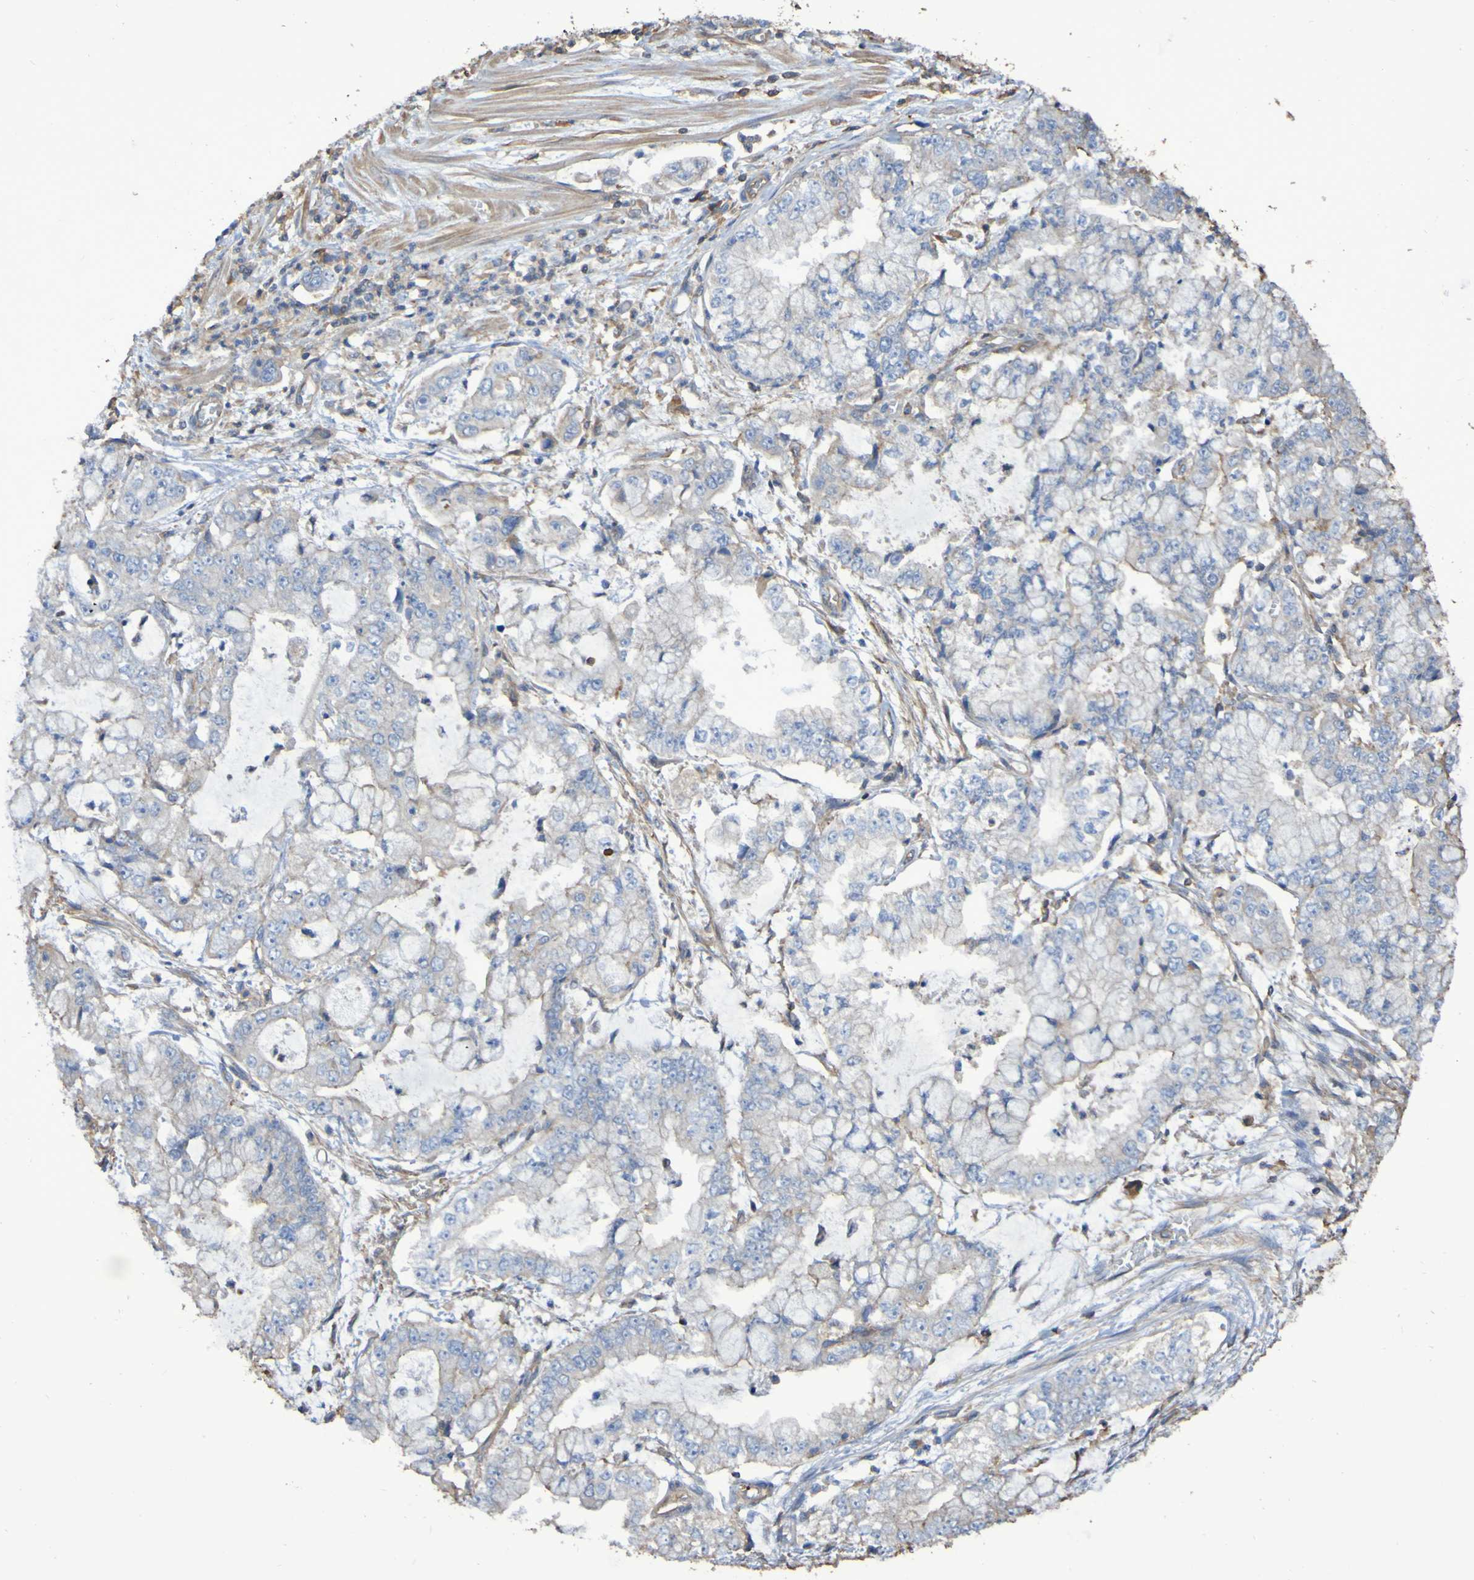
{"staining": {"intensity": "negative", "quantity": "none", "location": "none"}, "tissue": "stomach cancer", "cell_type": "Tumor cells", "image_type": "cancer", "snomed": [{"axis": "morphology", "description": "Adenocarcinoma, NOS"}, {"axis": "topography", "description": "Stomach"}], "caption": "Immunohistochemical staining of human adenocarcinoma (stomach) shows no significant positivity in tumor cells. (IHC, brightfield microscopy, high magnification).", "gene": "SYNJ1", "patient": {"sex": "male", "age": 76}}